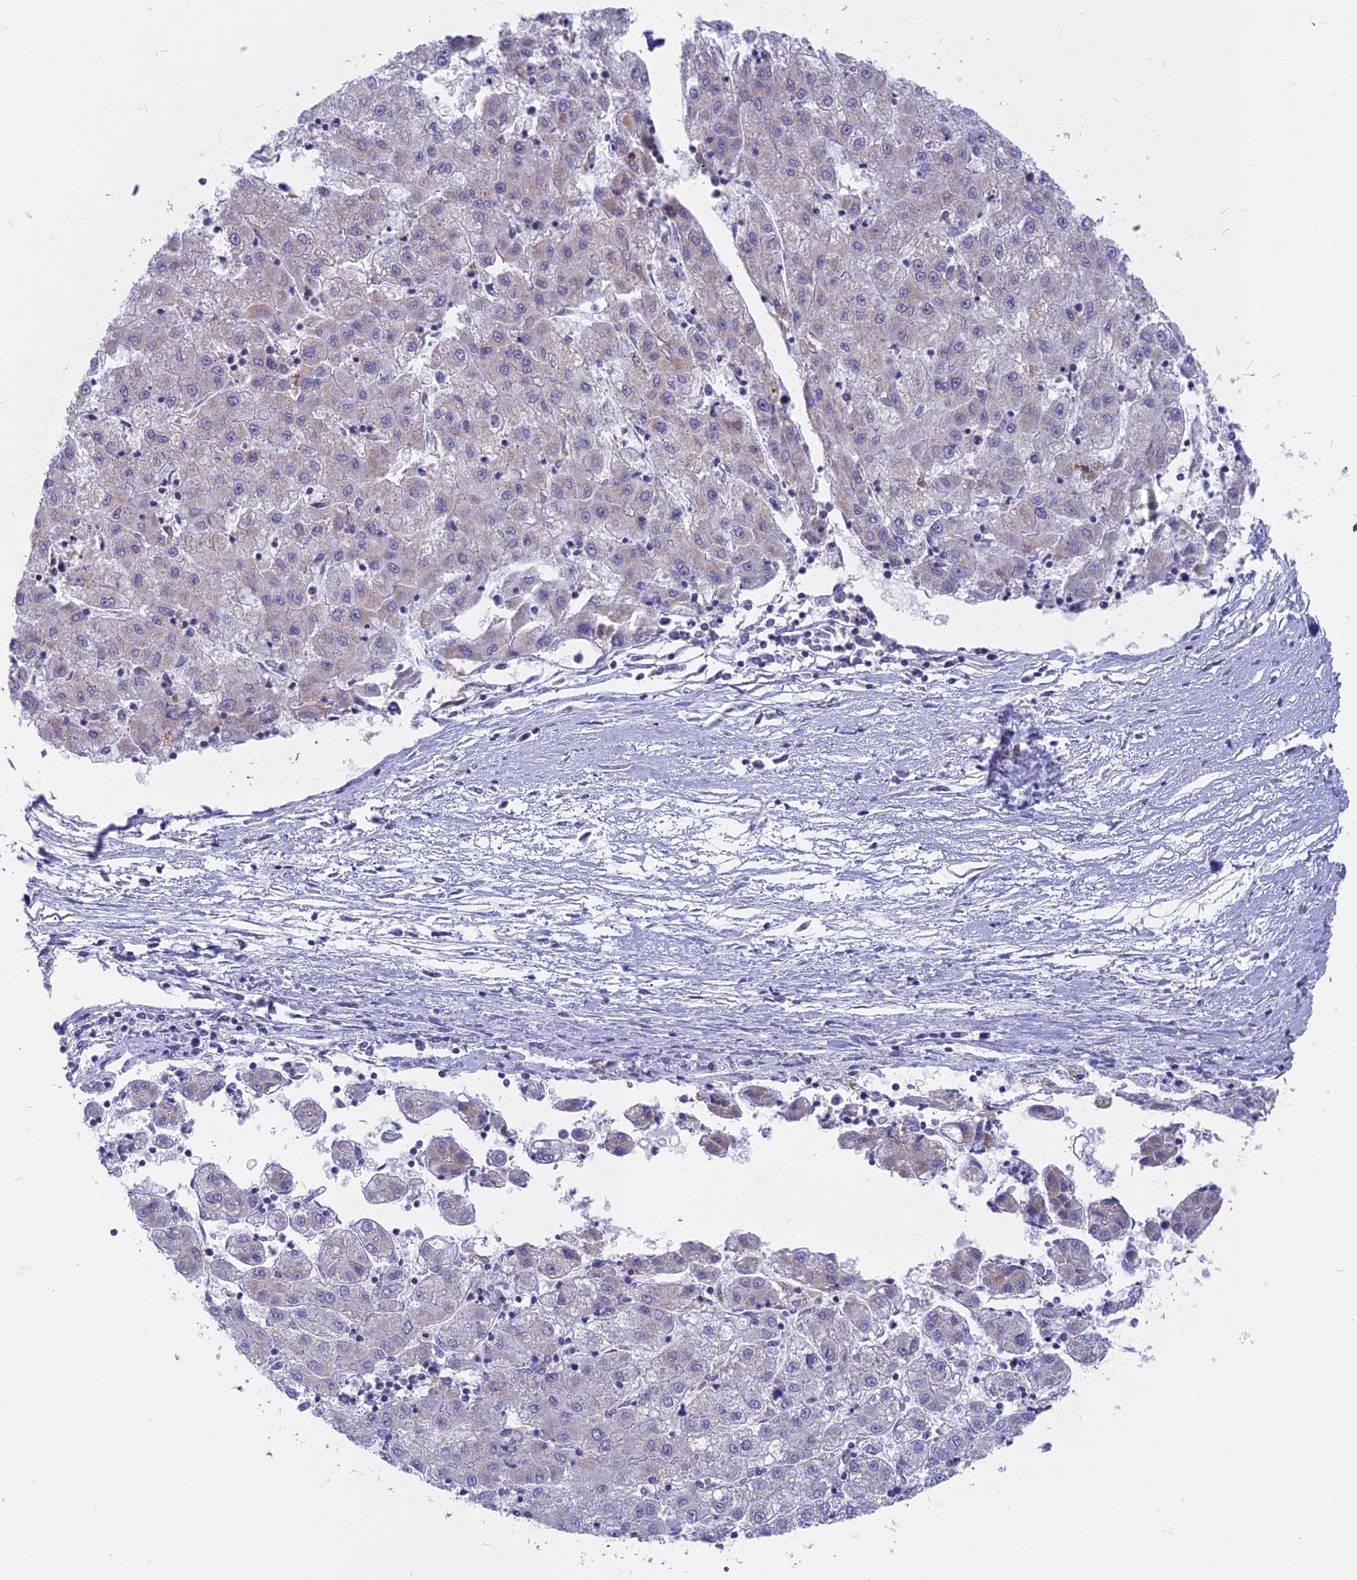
{"staining": {"intensity": "negative", "quantity": "none", "location": "none"}, "tissue": "liver cancer", "cell_type": "Tumor cells", "image_type": "cancer", "snomed": [{"axis": "morphology", "description": "Carcinoma, Hepatocellular, NOS"}, {"axis": "topography", "description": "Liver"}], "caption": "This is a micrograph of IHC staining of liver cancer, which shows no expression in tumor cells.", "gene": "DTWD1", "patient": {"sex": "male", "age": 72}}